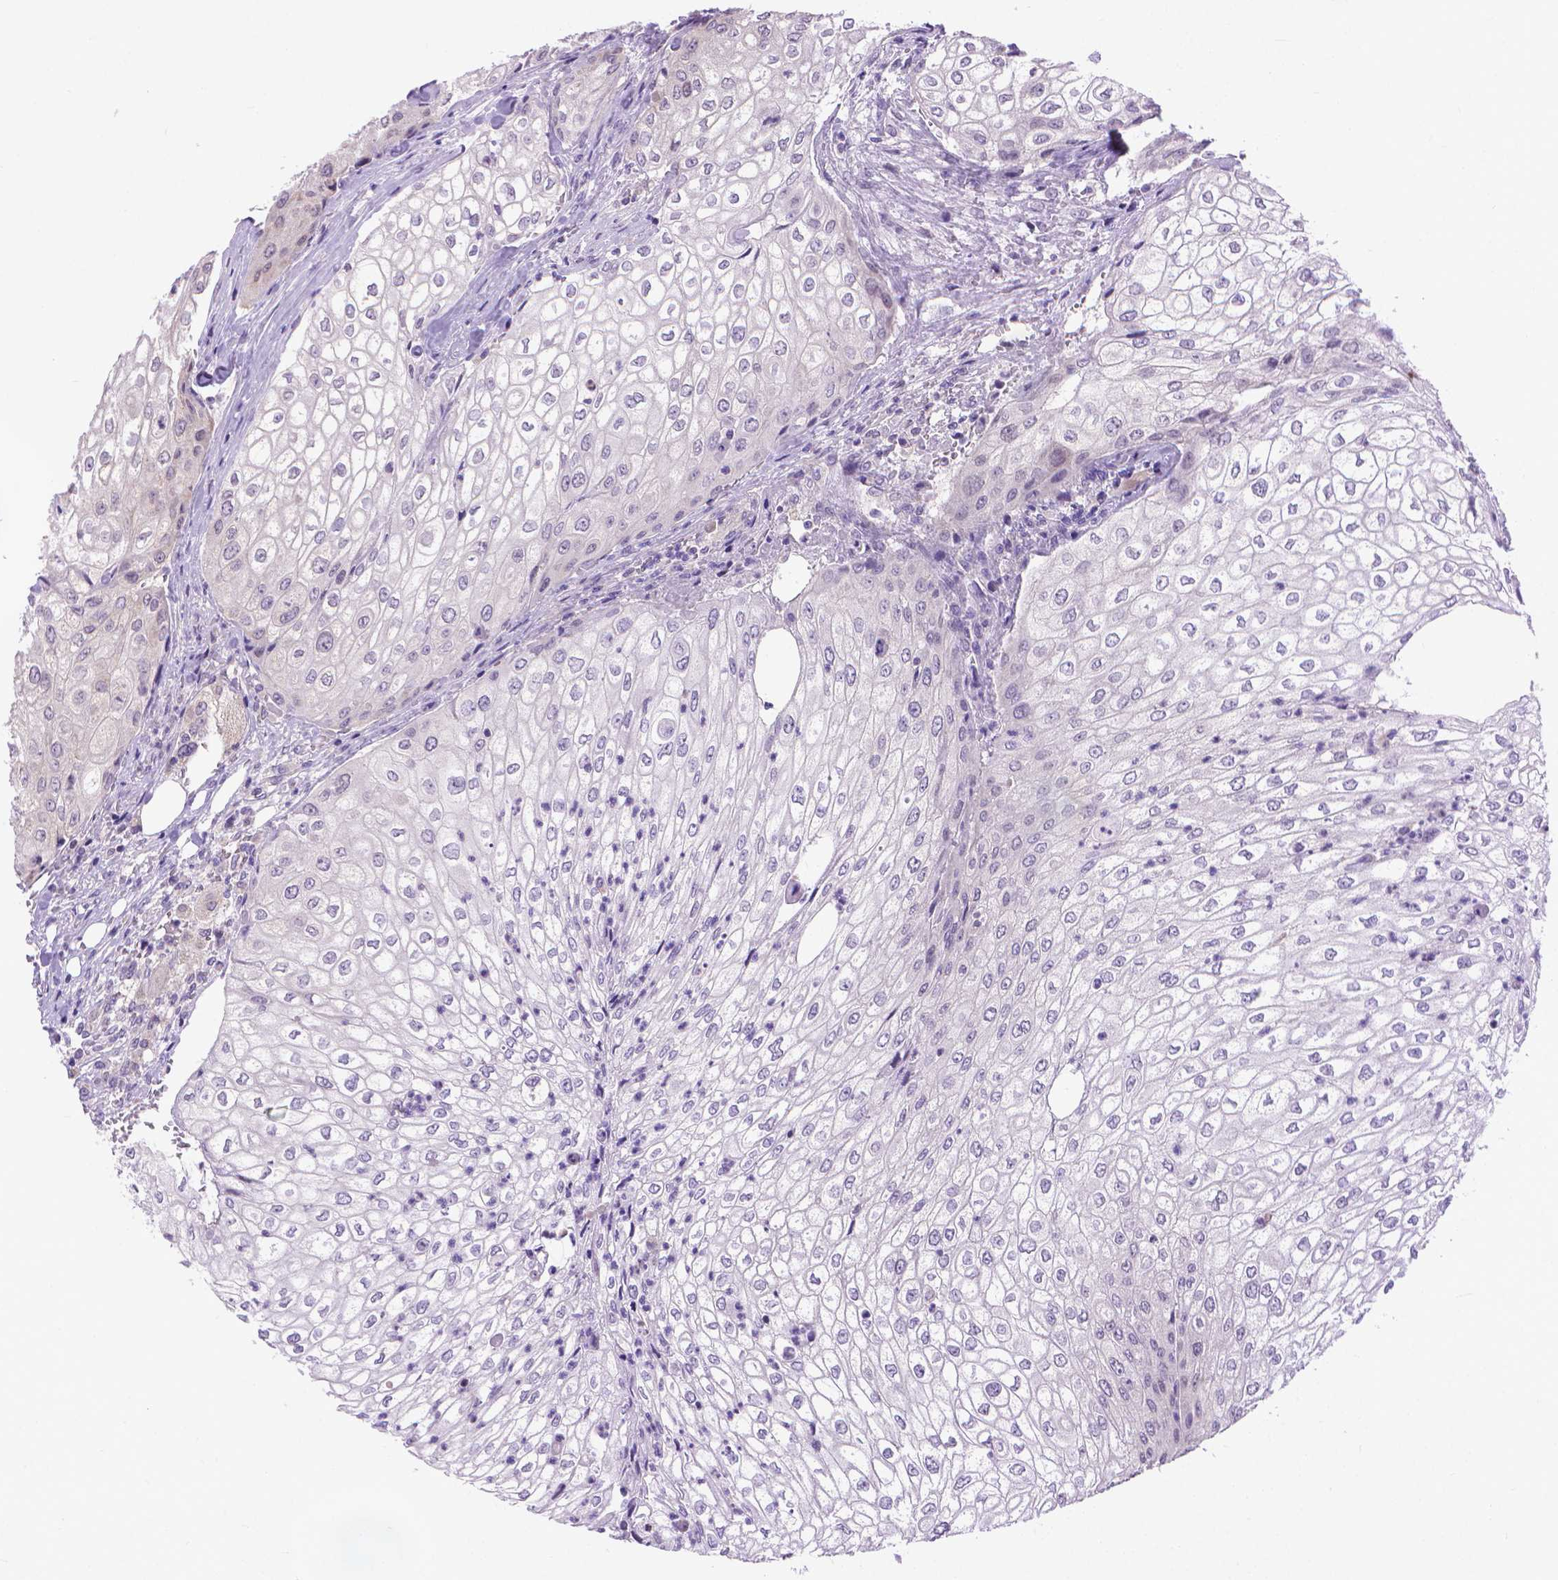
{"staining": {"intensity": "negative", "quantity": "none", "location": "none"}, "tissue": "urothelial cancer", "cell_type": "Tumor cells", "image_type": "cancer", "snomed": [{"axis": "morphology", "description": "Urothelial carcinoma, High grade"}, {"axis": "topography", "description": "Urinary bladder"}], "caption": "This image is of urothelial cancer stained with immunohistochemistry to label a protein in brown with the nuclei are counter-stained blue. There is no expression in tumor cells.", "gene": "SYN1", "patient": {"sex": "male", "age": 62}}